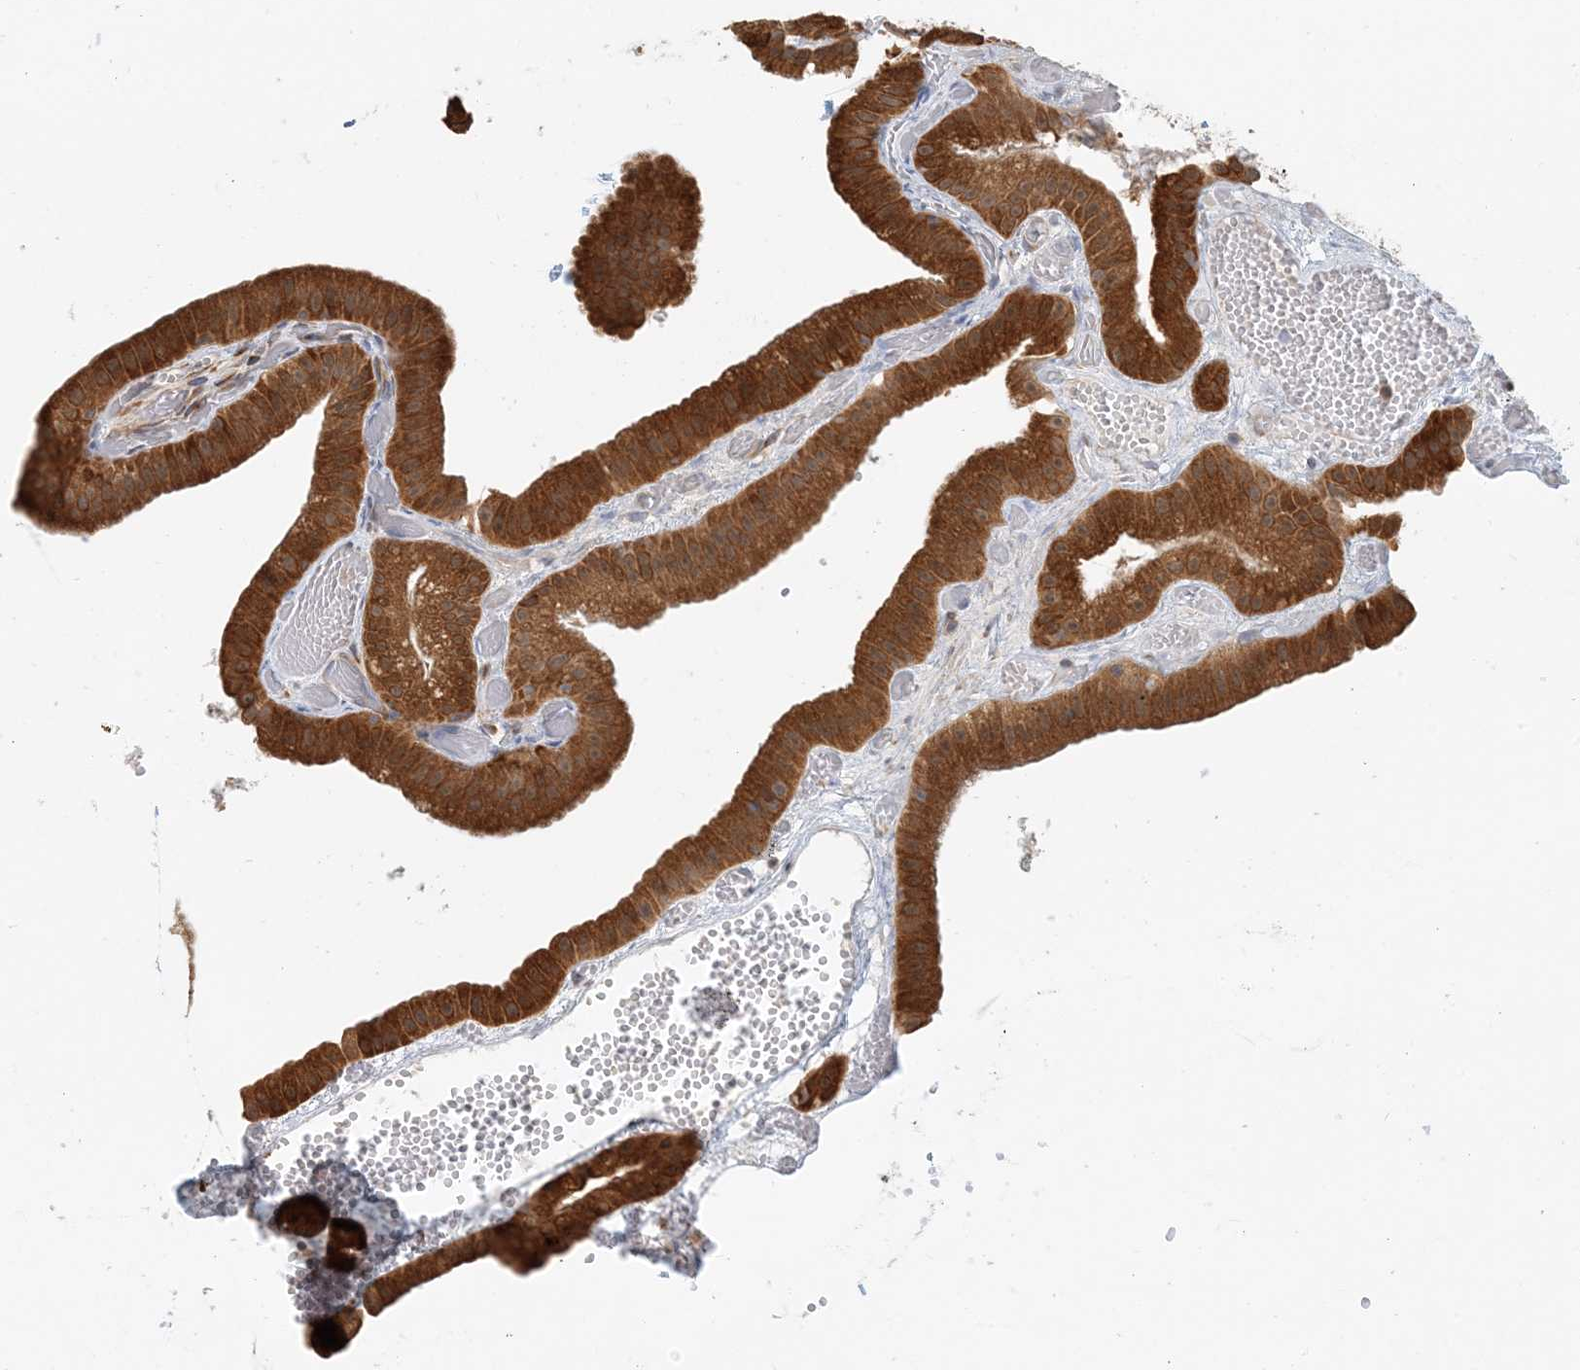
{"staining": {"intensity": "strong", "quantity": ">75%", "location": "cytoplasmic/membranous"}, "tissue": "gallbladder", "cell_type": "Glandular cells", "image_type": "normal", "snomed": [{"axis": "morphology", "description": "Normal tissue, NOS"}, {"axis": "topography", "description": "Gallbladder"}], "caption": "IHC of unremarkable human gallbladder shows high levels of strong cytoplasmic/membranous positivity in approximately >75% of glandular cells. Immunohistochemistry (ihc) stains the protein in brown and the nuclei are stained blue.", "gene": "HNMT", "patient": {"sex": "female", "age": 64}}